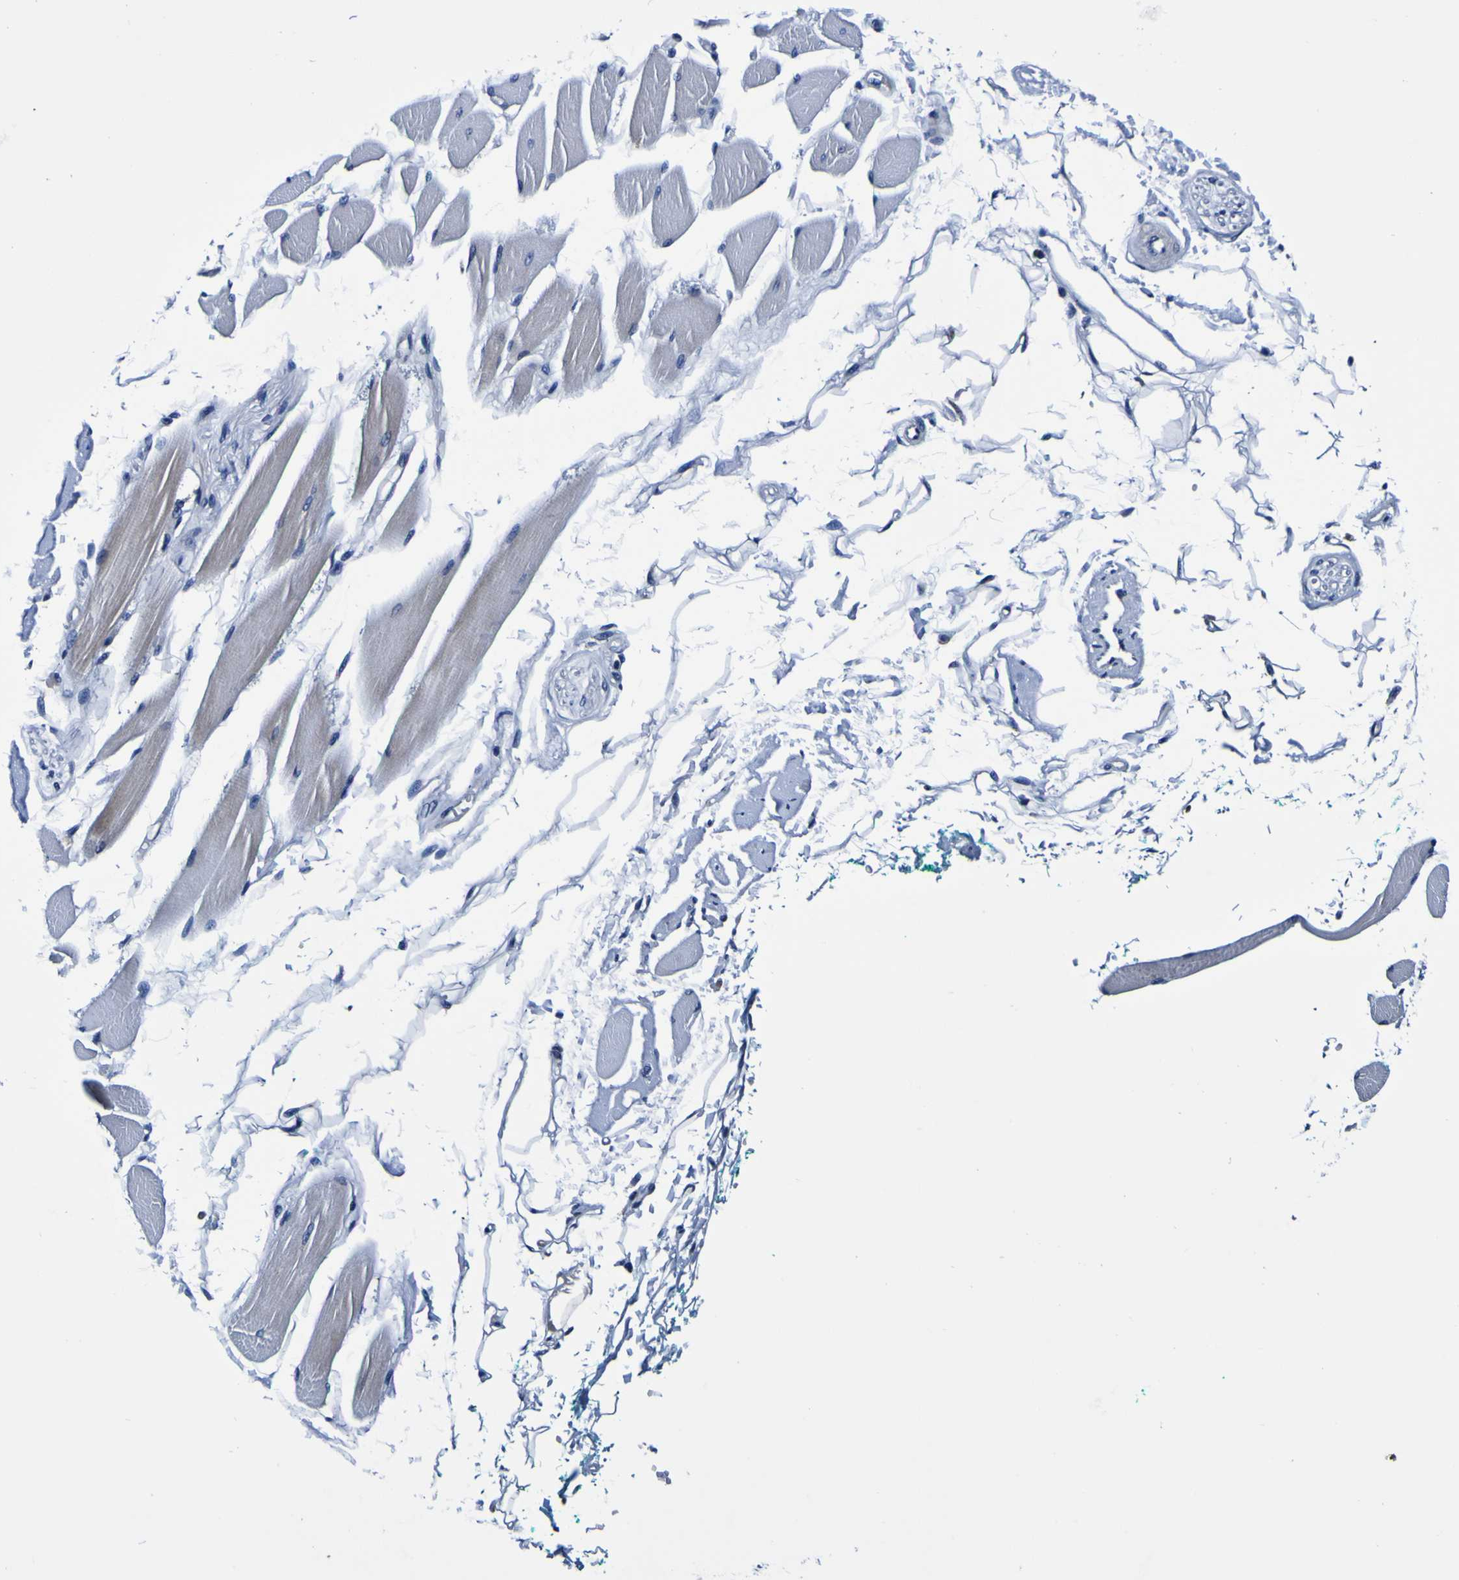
{"staining": {"intensity": "weak", "quantity": "<25%", "location": "cytoplasmic/membranous"}, "tissue": "skeletal muscle", "cell_type": "Myocytes", "image_type": "normal", "snomed": [{"axis": "morphology", "description": "Normal tissue, NOS"}, {"axis": "topography", "description": "Skeletal muscle"}, {"axis": "topography", "description": "Oral tissue"}, {"axis": "topography", "description": "Peripheral nerve tissue"}], "caption": "Skeletal muscle stained for a protein using immunohistochemistry displays no expression myocytes.", "gene": "PDLIM4", "patient": {"sex": "female", "age": 84}}